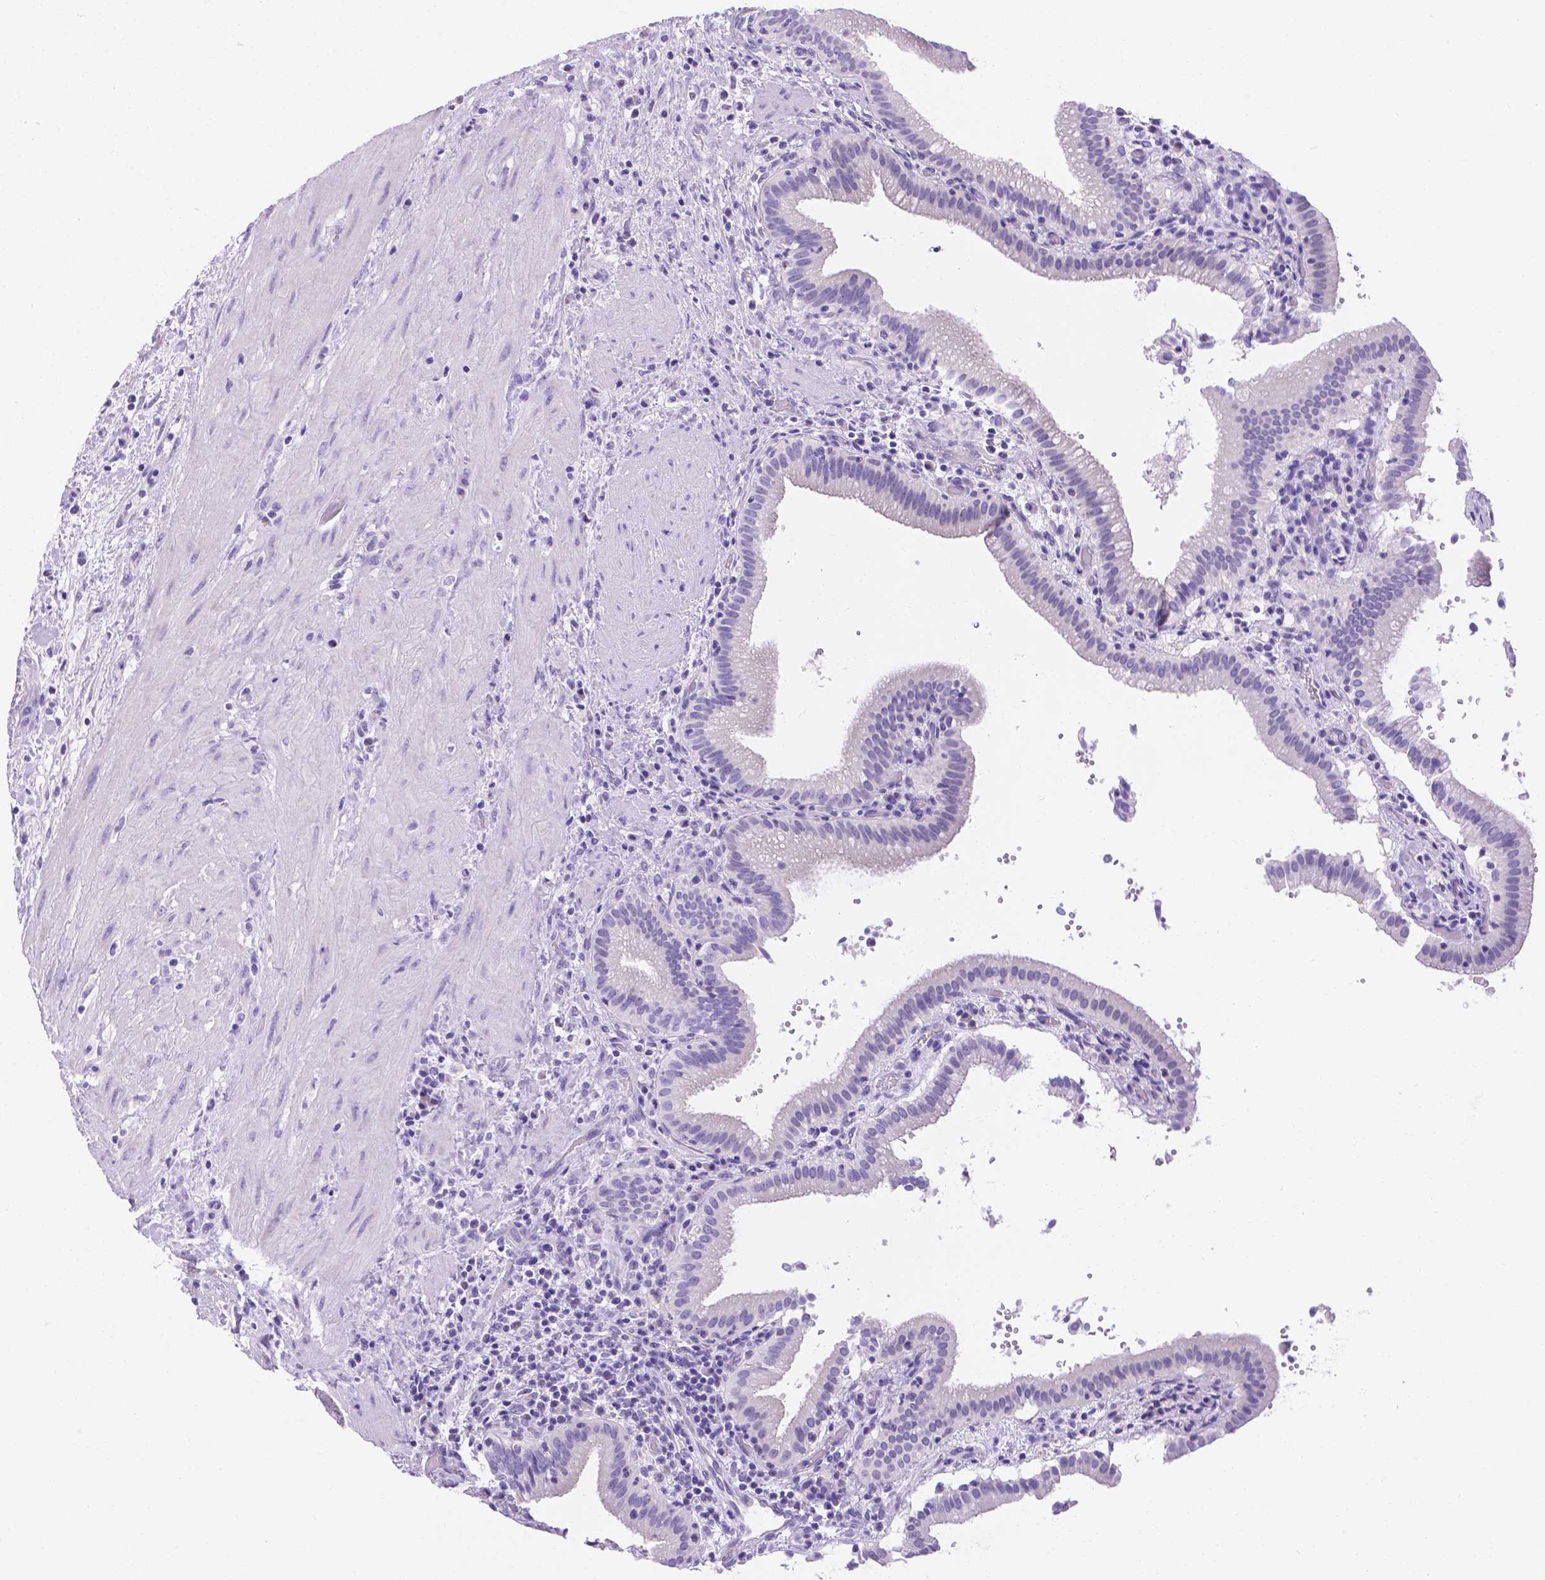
{"staining": {"intensity": "negative", "quantity": "none", "location": "none"}, "tissue": "gallbladder", "cell_type": "Glandular cells", "image_type": "normal", "snomed": [{"axis": "morphology", "description": "Normal tissue, NOS"}, {"axis": "topography", "description": "Gallbladder"}], "caption": "An immunohistochemistry image of normal gallbladder is shown. There is no staining in glandular cells of gallbladder. (DAB (3,3'-diaminobenzidine) immunohistochemistry (IHC) visualized using brightfield microscopy, high magnification).", "gene": "MLN", "patient": {"sex": "male", "age": 42}}